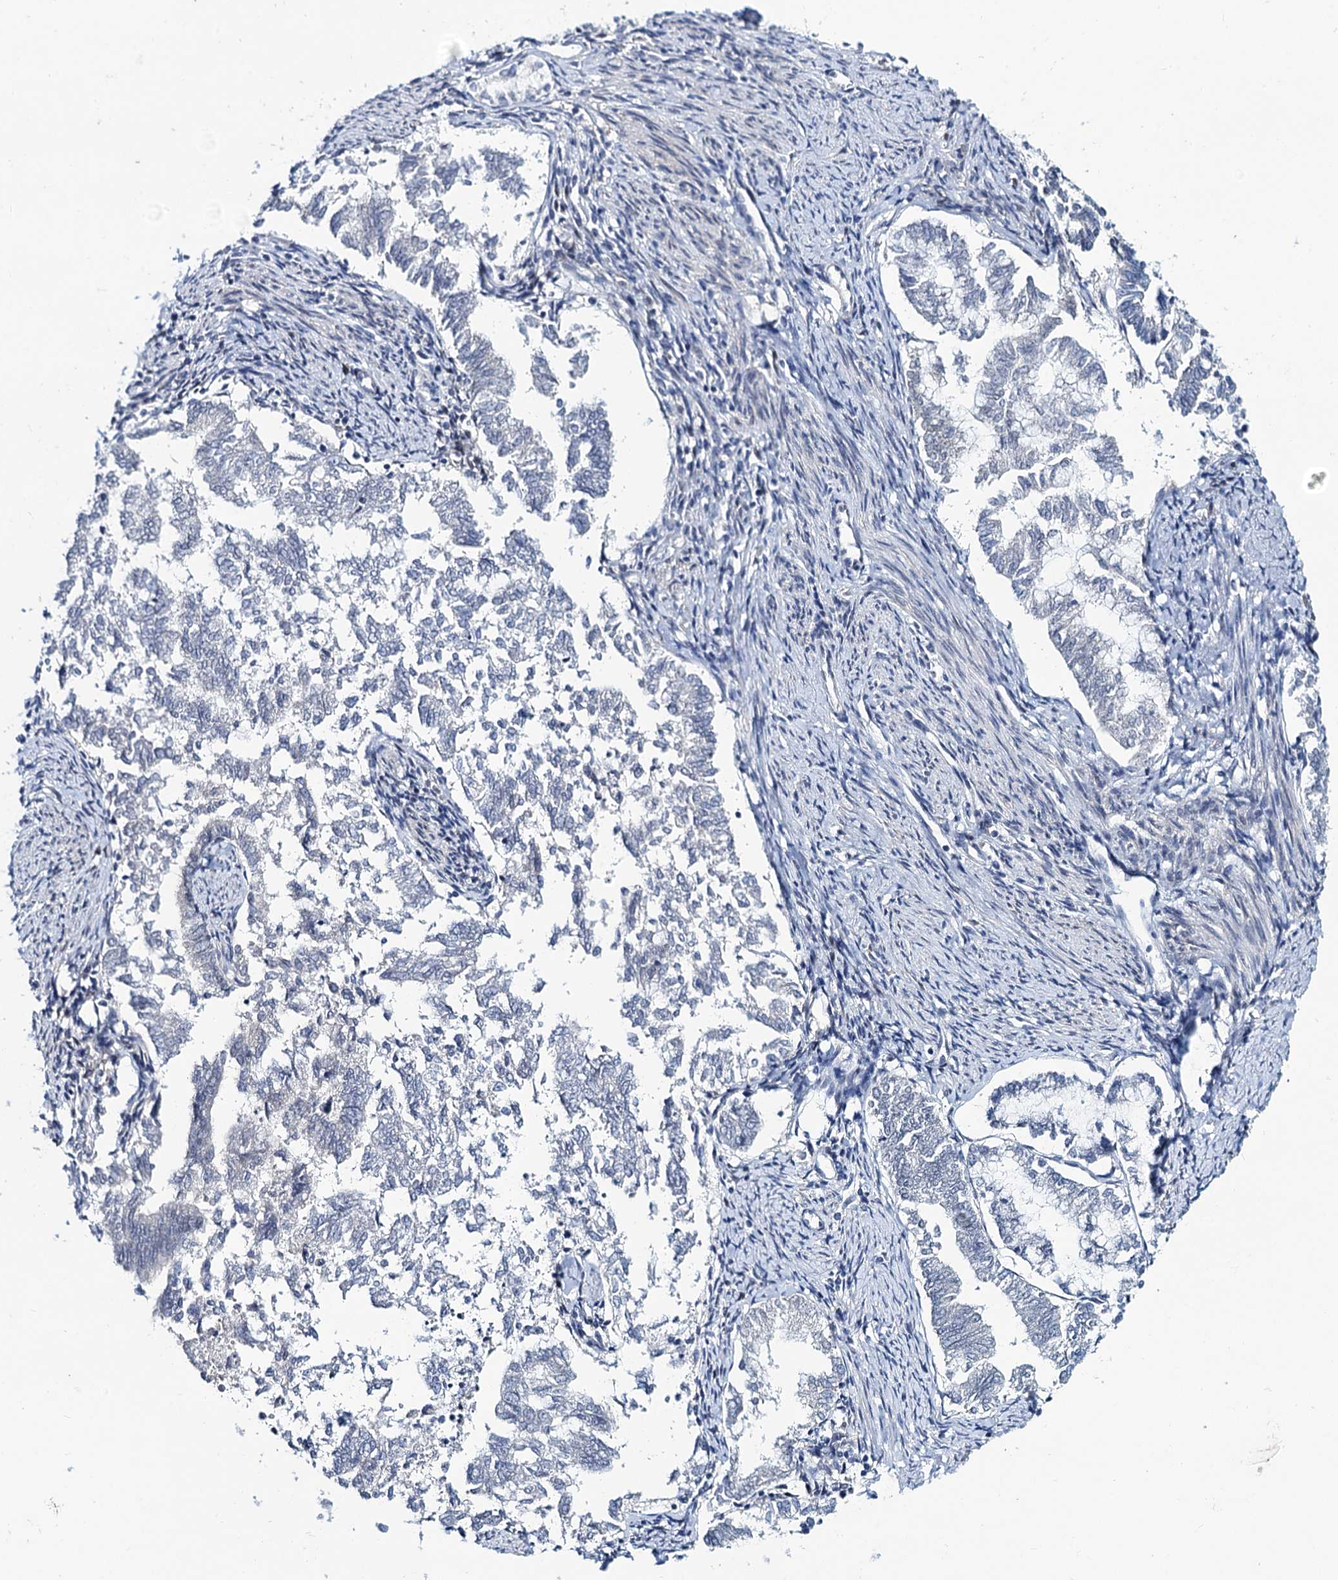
{"staining": {"intensity": "negative", "quantity": "none", "location": "none"}, "tissue": "endometrial cancer", "cell_type": "Tumor cells", "image_type": "cancer", "snomed": [{"axis": "morphology", "description": "Adenocarcinoma, NOS"}, {"axis": "topography", "description": "Endometrium"}], "caption": "This image is of endometrial cancer (adenocarcinoma) stained with immunohistochemistry (IHC) to label a protein in brown with the nuclei are counter-stained blue. There is no expression in tumor cells.", "gene": "TOX3", "patient": {"sex": "female", "age": 79}}